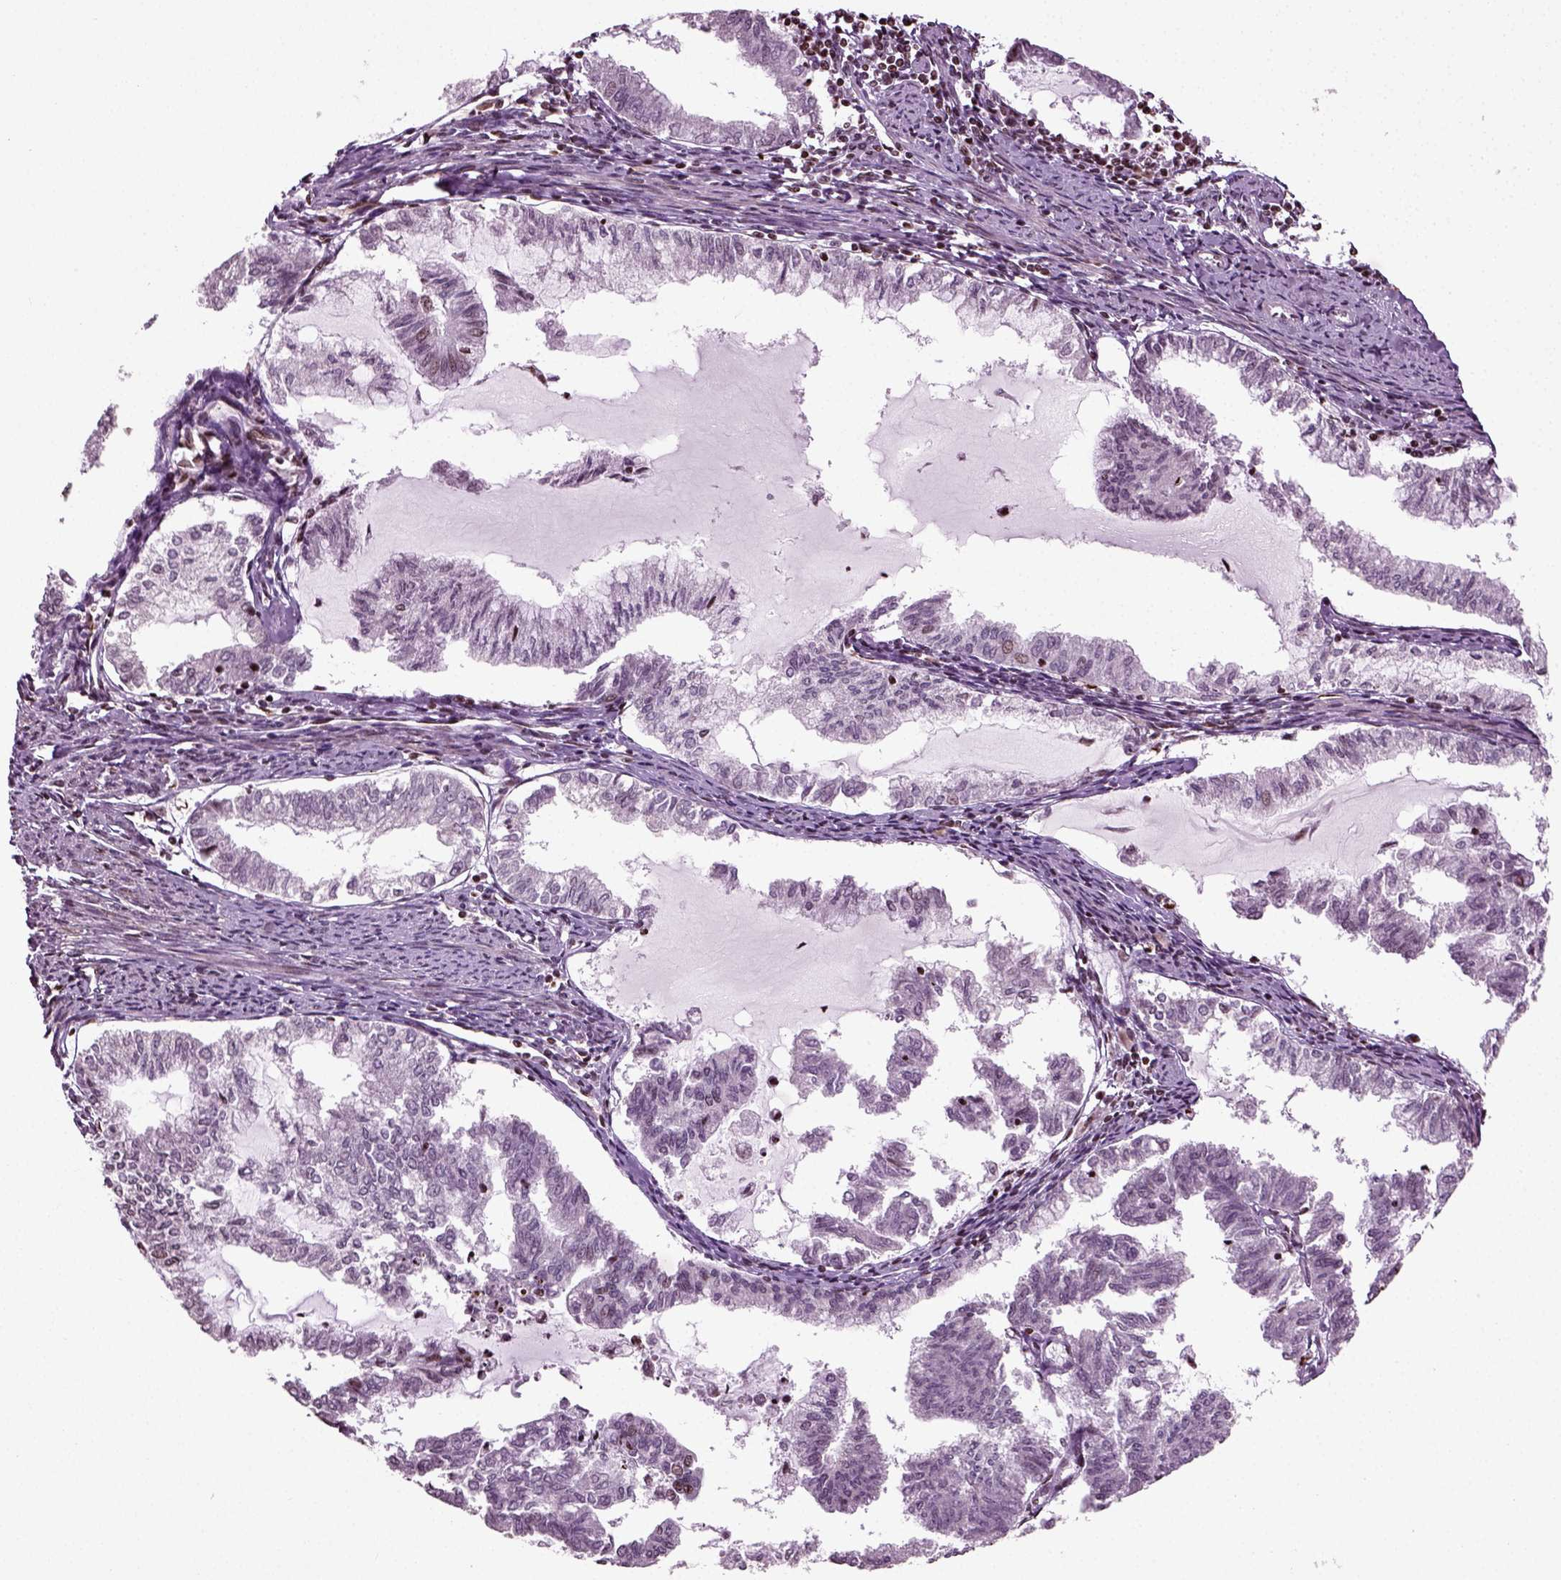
{"staining": {"intensity": "weak", "quantity": "<25%", "location": "nuclear"}, "tissue": "endometrial cancer", "cell_type": "Tumor cells", "image_type": "cancer", "snomed": [{"axis": "morphology", "description": "Adenocarcinoma, NOS"}, {"axis": "topography", "description": "Endometrium"}], "caption": "This is a micrograph of immunohistochemistry staining of endometrial cancer (adenocarcinoma), which shows no positivity in tumor cells.", "gene": "HEYL", "patient": {"sex": "female", "age": 79}}